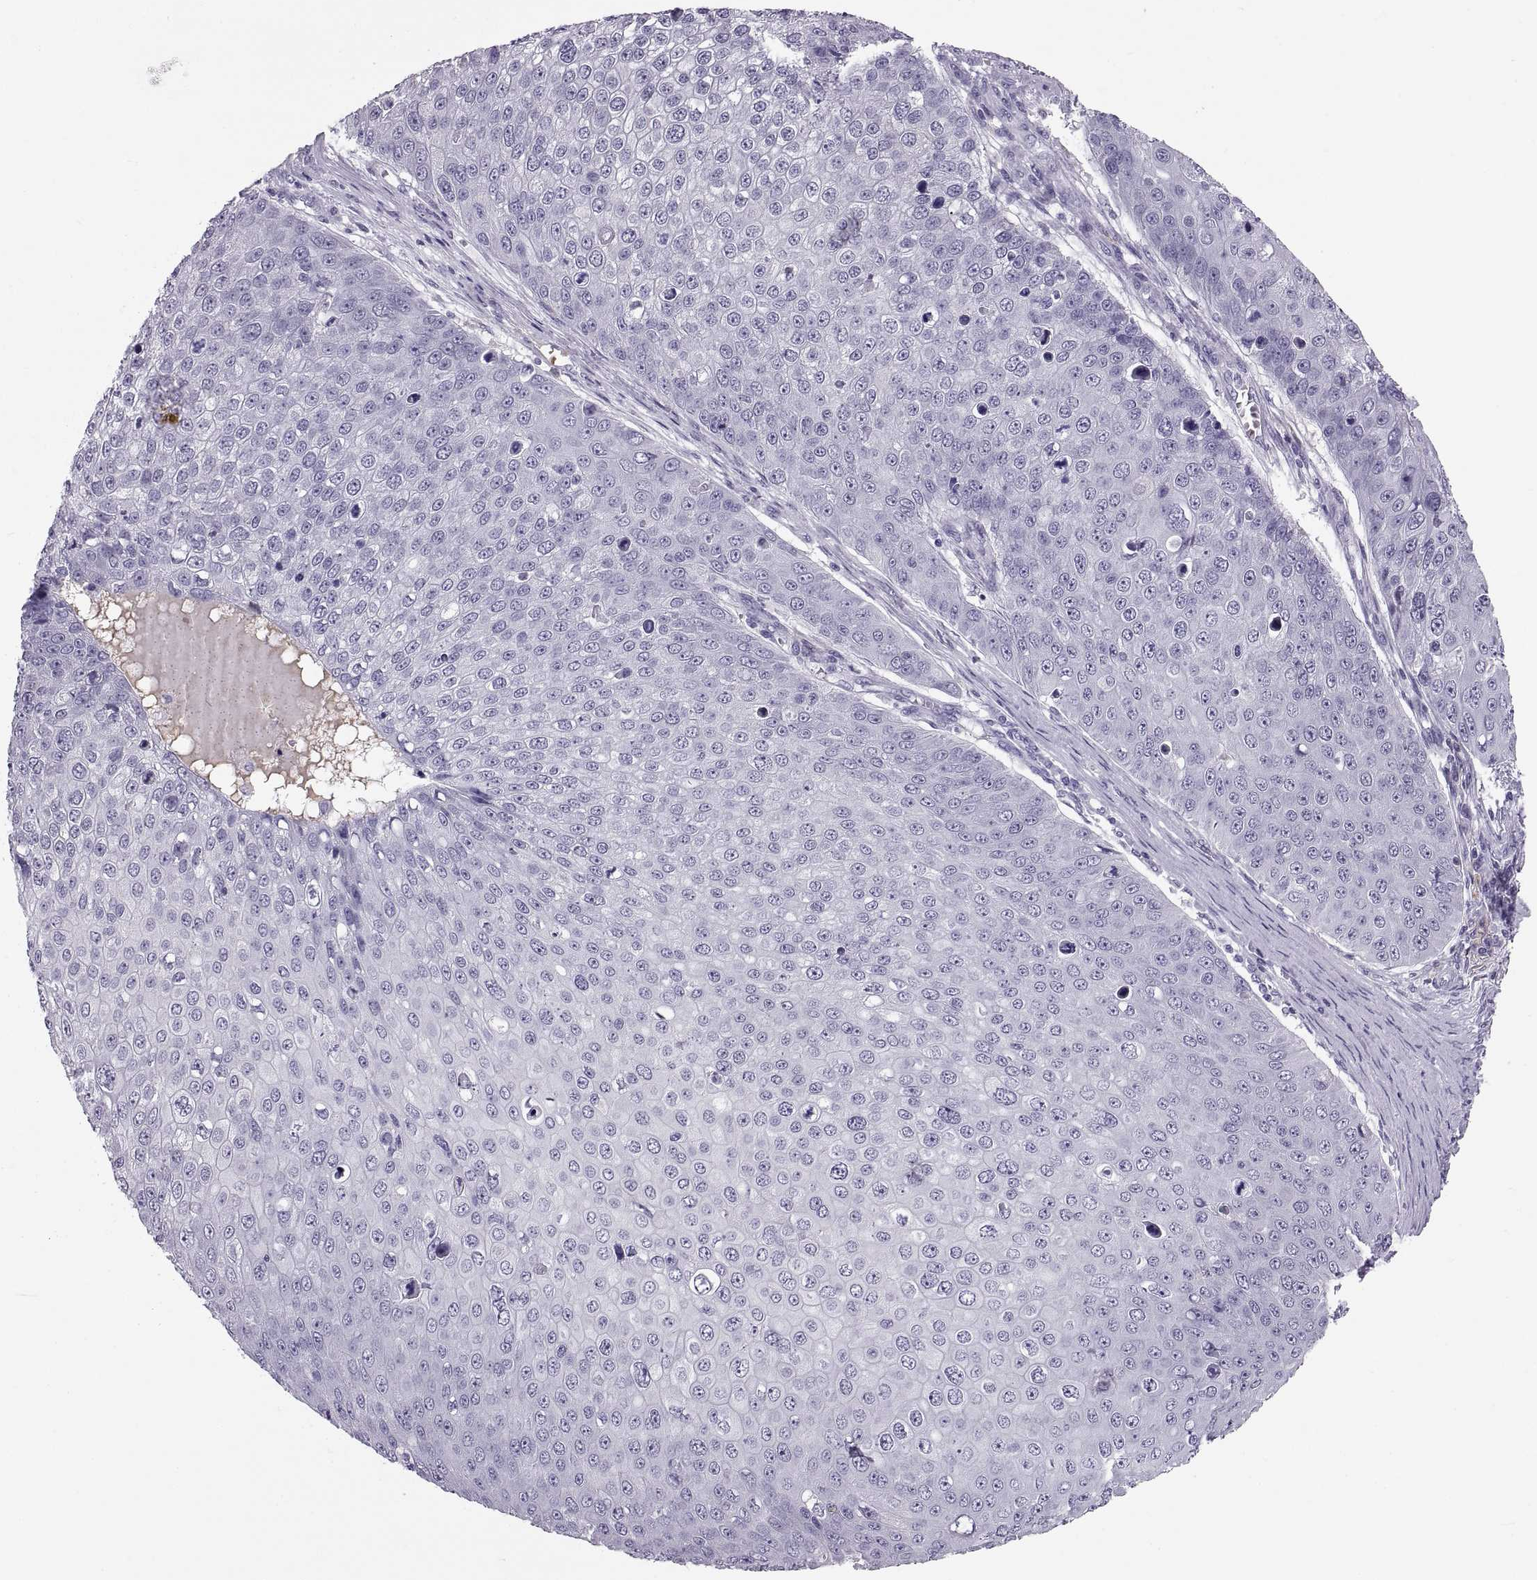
{"staining": {"intensity": "negative", "quantity": "none", "location": "none"}, "tissue": "skin cancer", "cell_type": "Tumor cells", "image_type": "cancer", "snomed": [{"axis": "morphology", "description": "Squamous cell carcinoma, NOS"}, {"axis": "topography", "description": "Skin"}], "caption": "A micrograph of human skin squamous cell carcinoma is negative for staining in tumor cells. Nuclei are stained in blue.", "gene": "QRICH2", "patient": {"sex": "male", "age": 71}}